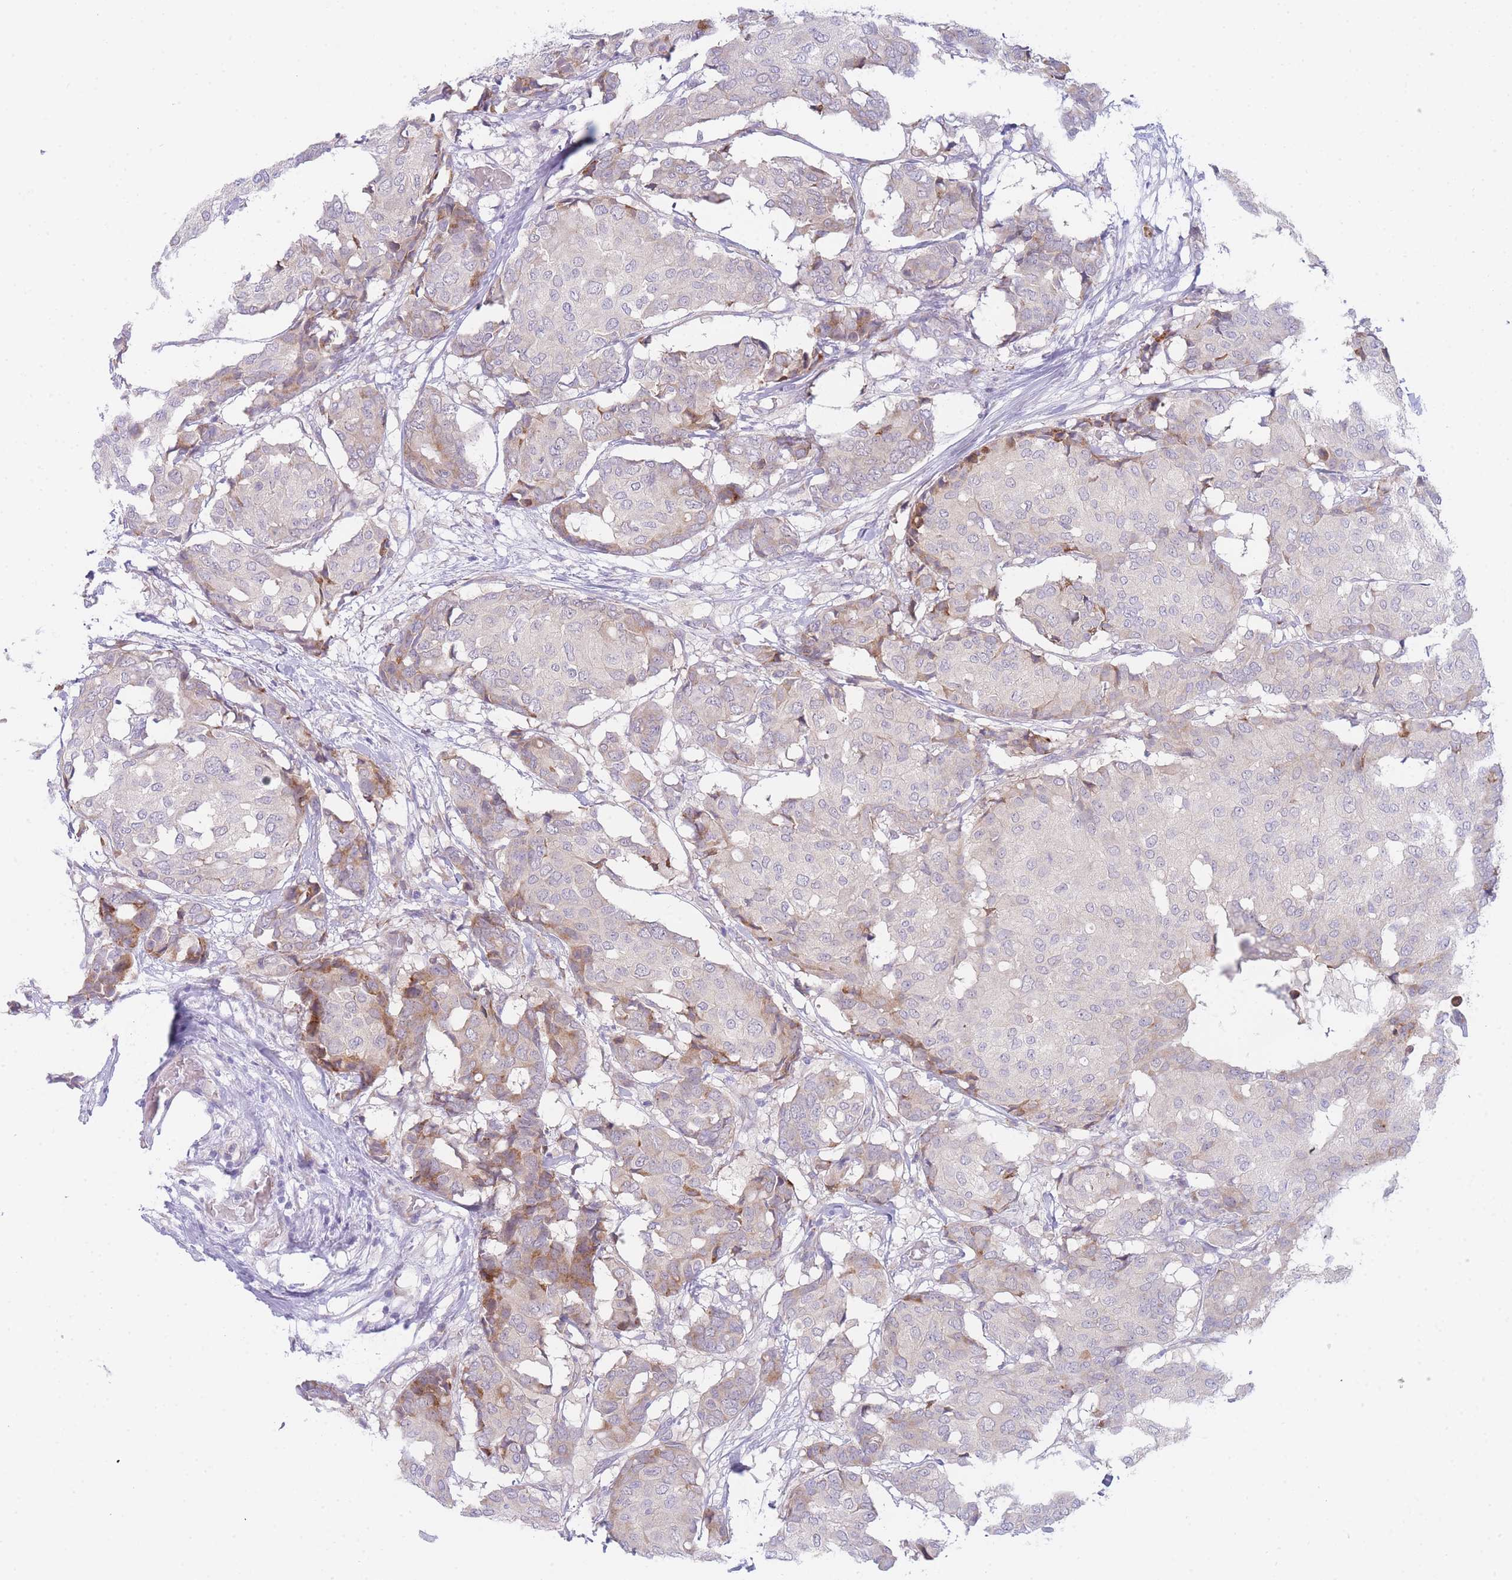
{"staining": {"intensity": "moderate", "quantity": "<25%", "location": "cytoplasmic/membranous"}, "tissue": "breast cancer", "cell_type": "Tumor cells", "image_type": "cancer", "snomed": [{"axis": "morphology", "description": "Duct carcinoma"}, {"axis": "topography", "description": "Breast"}], "caption": "Breast cancer (intraductal carcinoma) was stained to show a protein in brown. There is low levels of moderate cytoplasmic/membranous expression in approximately <25% of tumor cells. Nuclei are stained in blue.", "gene": "ZNF510", "patient": {"sex": "female", "age": 75}}